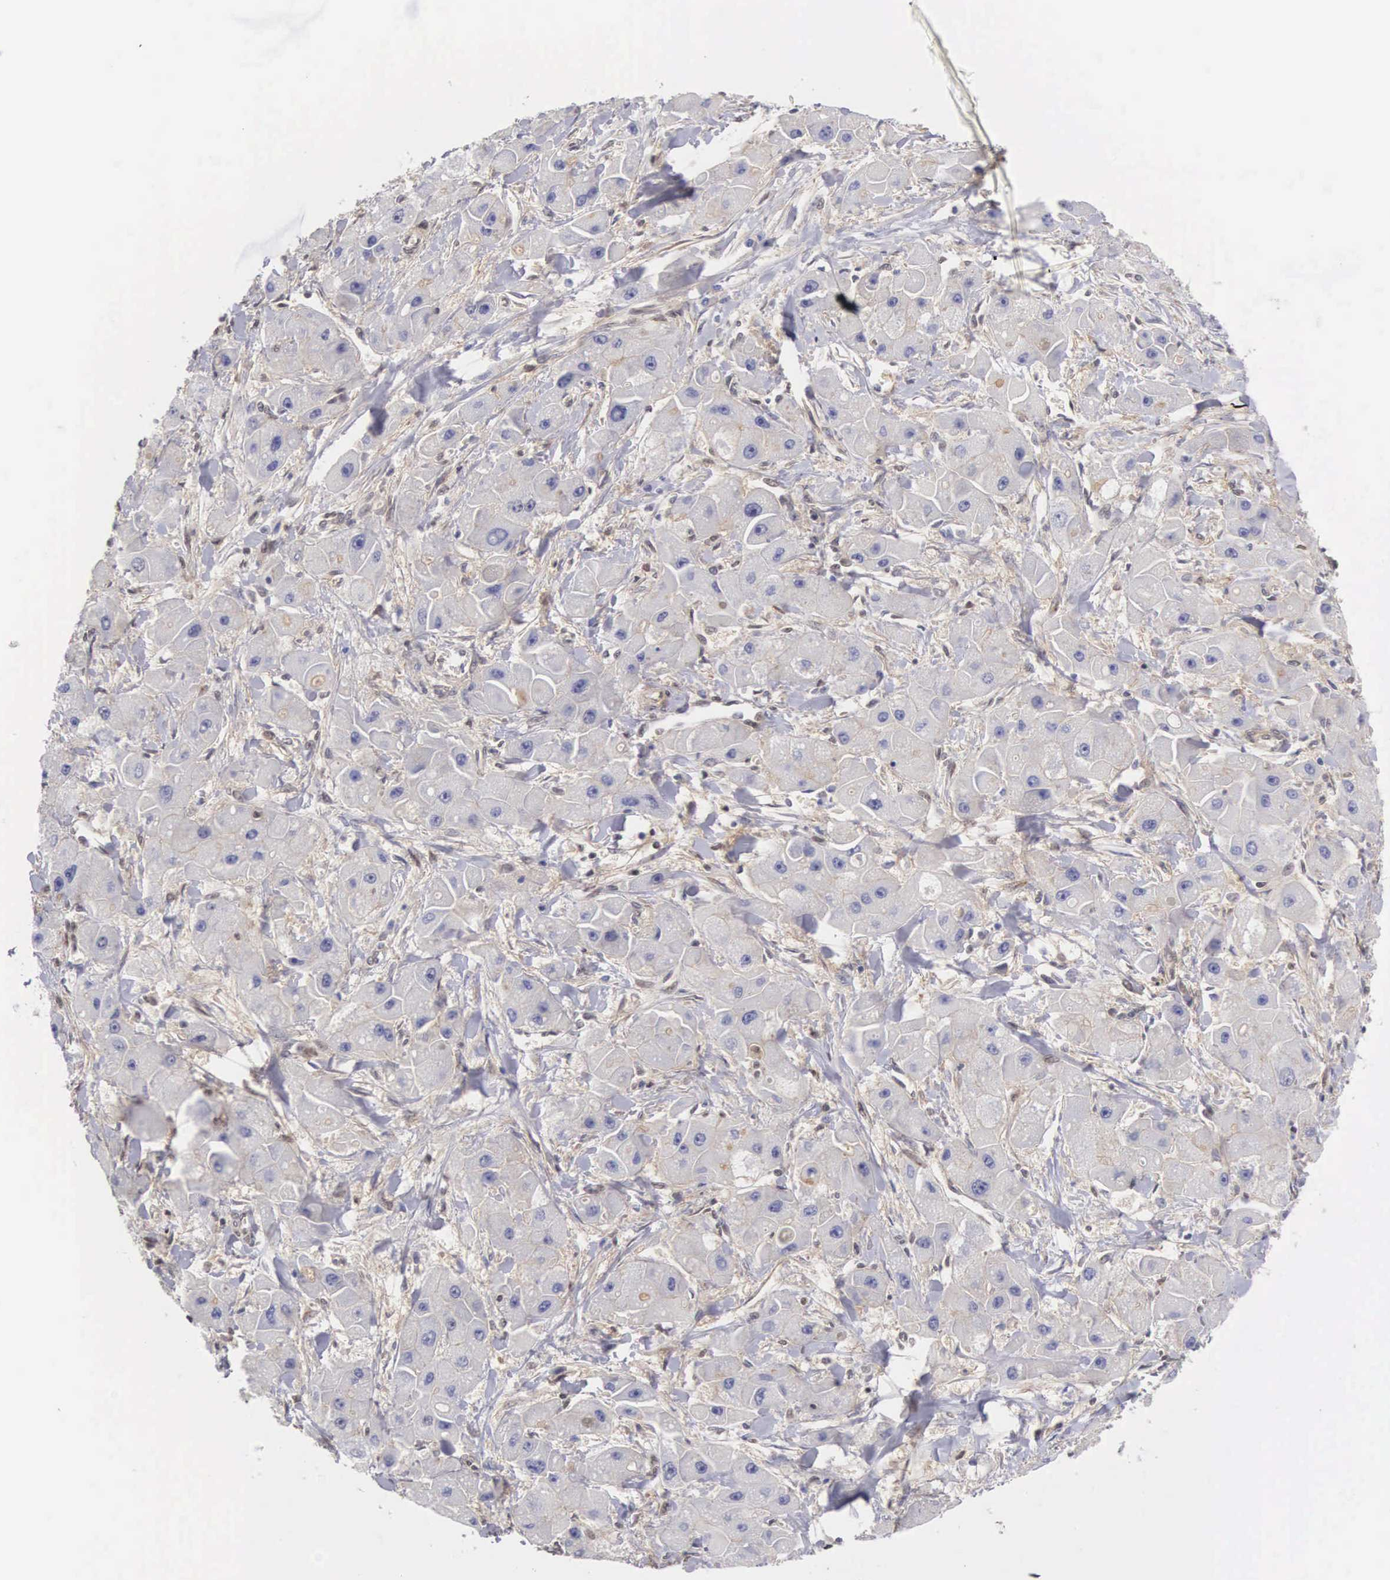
{"staining": {"intensity": "weak", "quantity": "25%-75%", "location": "cytoplasmic/membranous"}, "tissue": "liver cancer", "cell_type": "Tumor cells", "image_type": "cancer", "snomed": [{"axis": "morphology", "description": "Carcinoma, Hepatocellular, NOS"}, {"axis": "topography", "description": "Liver"}], "caption": "Protein positivity by immunohistochemistry (IHC) demonstrates weak cytoplasmic/membranous staining in approximately 25%-75% of tumor cells in liver hepatocellular carcinoma.", "gene": "NR4A2", "patient": {"sex": "male", "age": 24}}